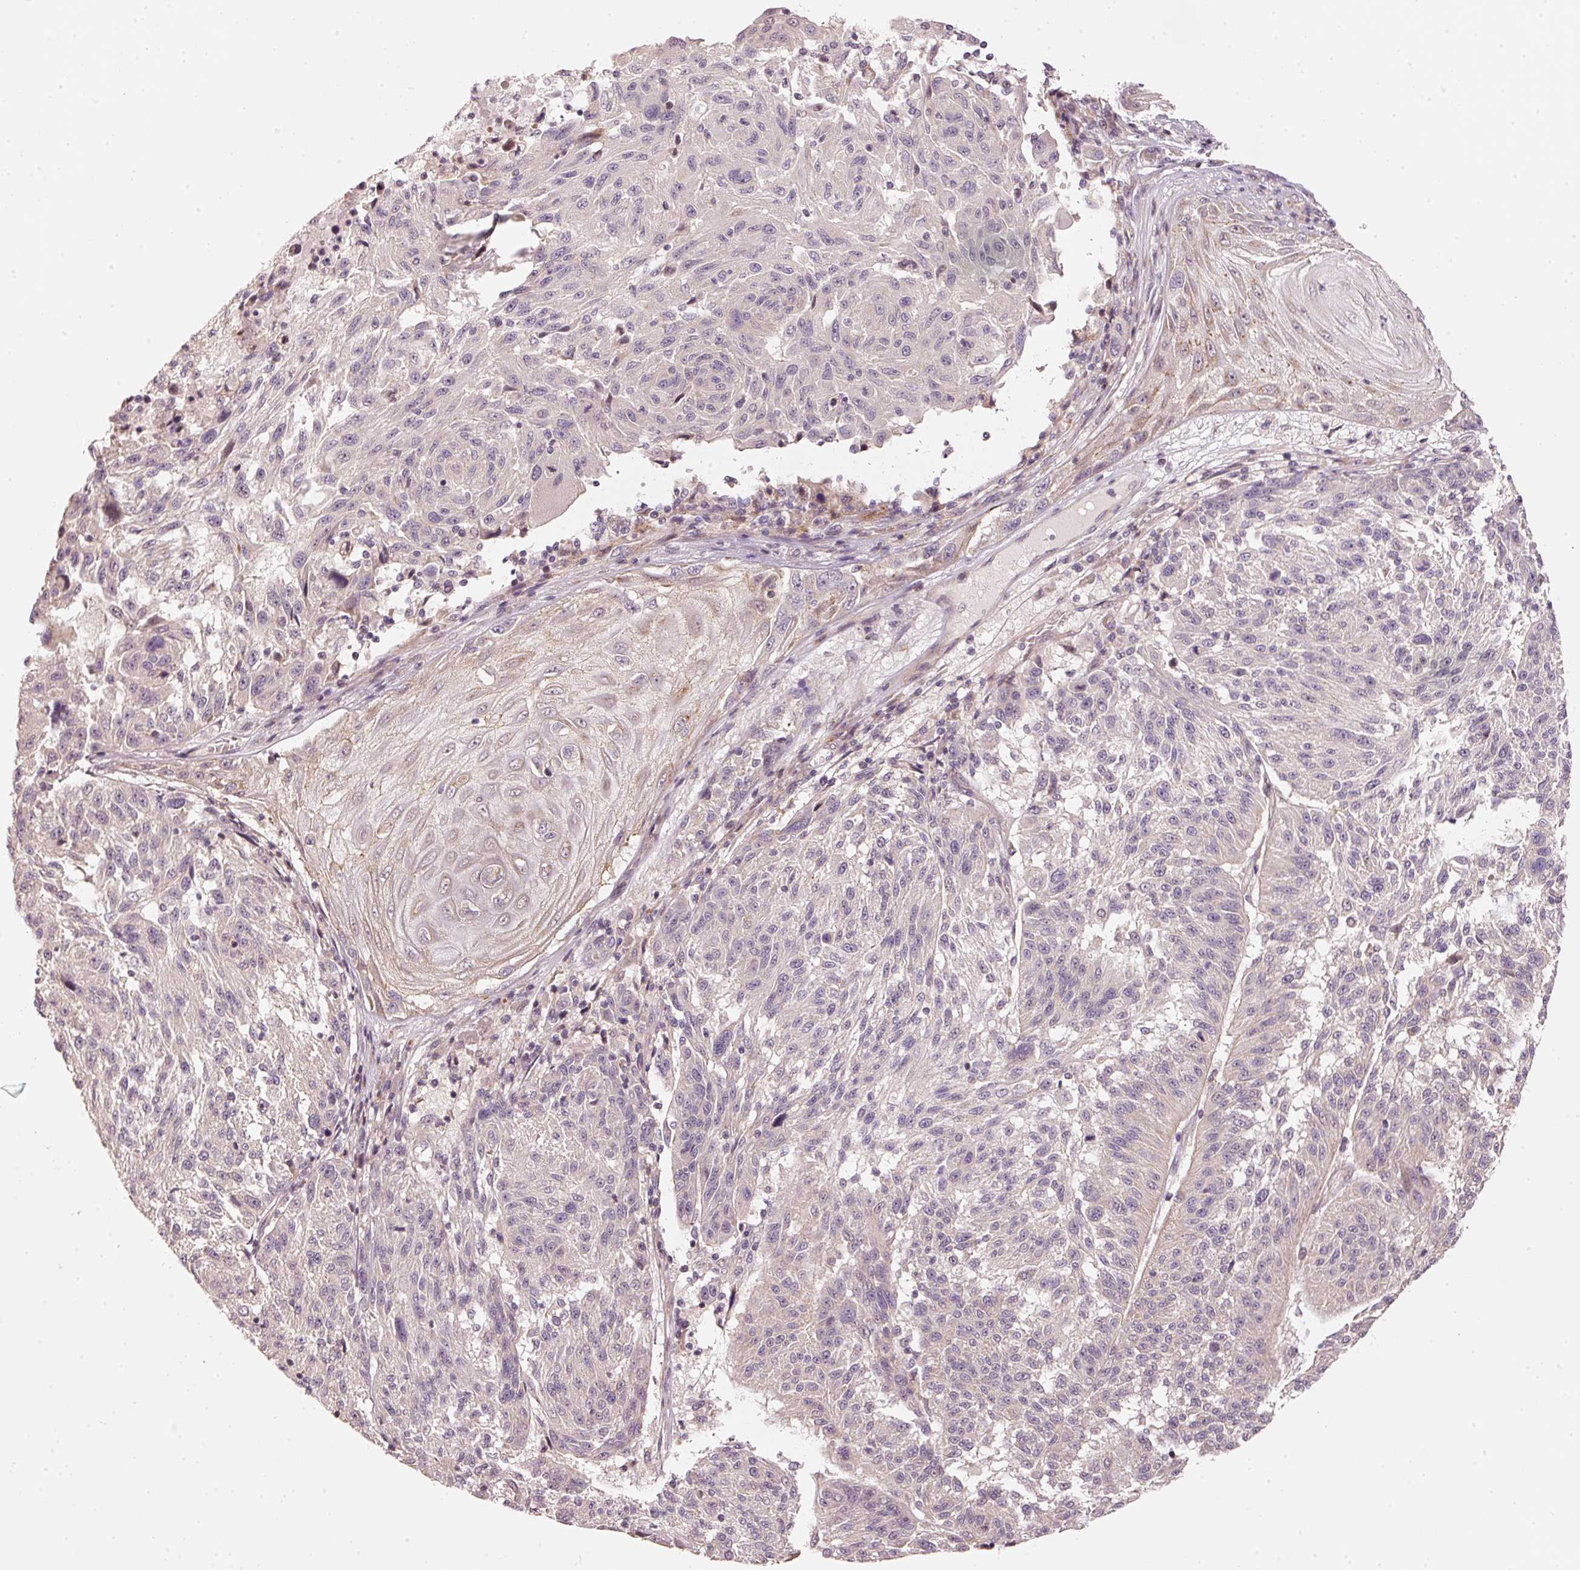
{"staining": {"intensity": "negative", "quantity": "none", "location": "none"}, "tissue": "melanoma", "cell_type": "Tumor cells", "image_type": "cancer", "snomed": [{"axis": "morphology", "description": "Malignant melanoma, NOS"}, {"axis": "topography", "description": "Skin"}], "caption": "Immunohistochemical staining of human melanoma reveals no significant expression in tumor cells.", "gene": "ARHGAP22", "patient": {"sex": "male", "age": 53}}